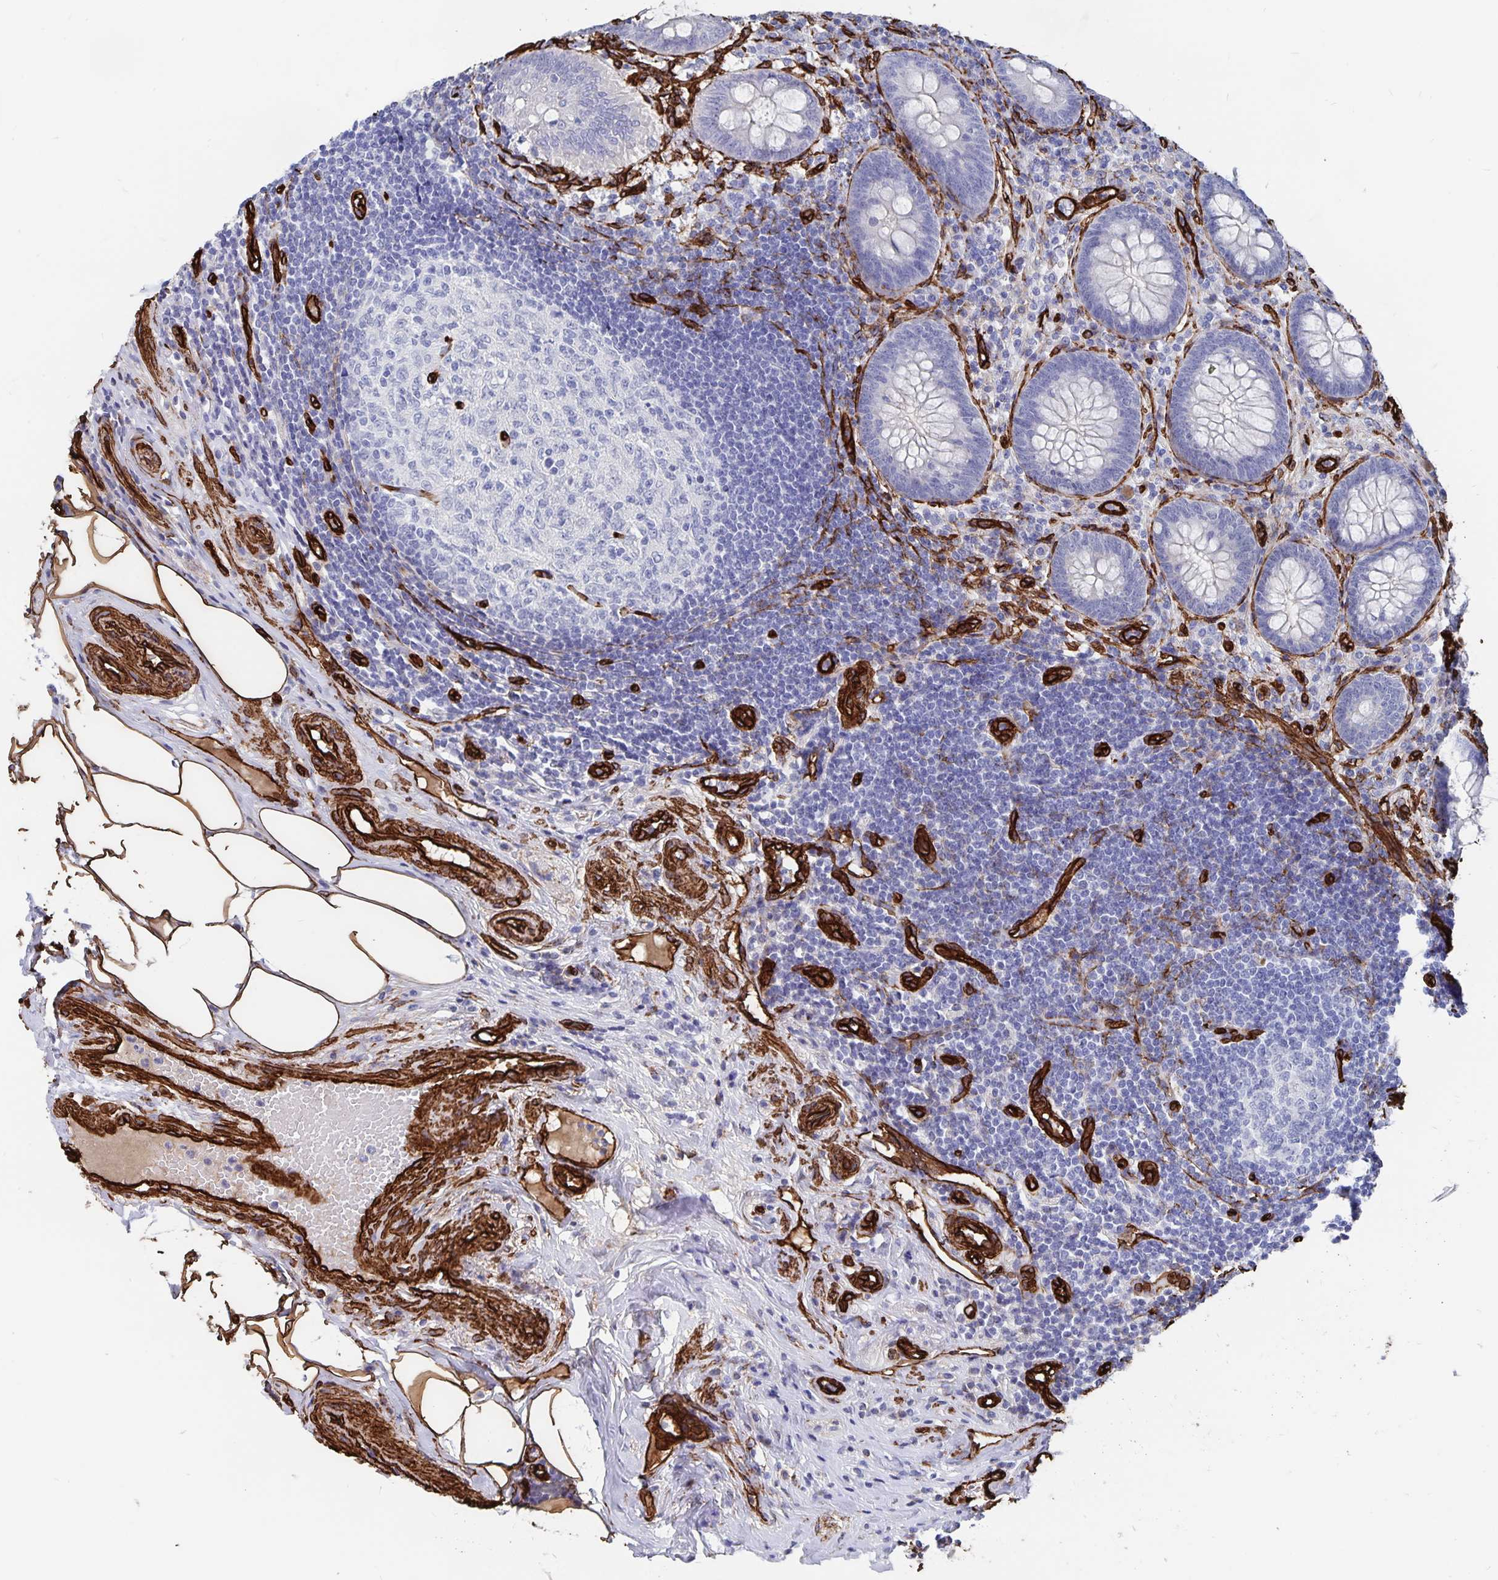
{"staining": {"intensity": "negative", "quantity": "none", "location": "none"}, "tissue": "appendix", "cell_type": "Glandular cells", "image_type": "normal", "snomed": [{"axis": "morphology", "description": "Normal tissue, NOS"}, {"axis": "topography", "description": "Appendix"}], "caption": "The photomicrograph shows no significant positivity in glandular cells of appendix.", "gene": "DCHS2", "patient": {"sex": "female", "age": 57}}